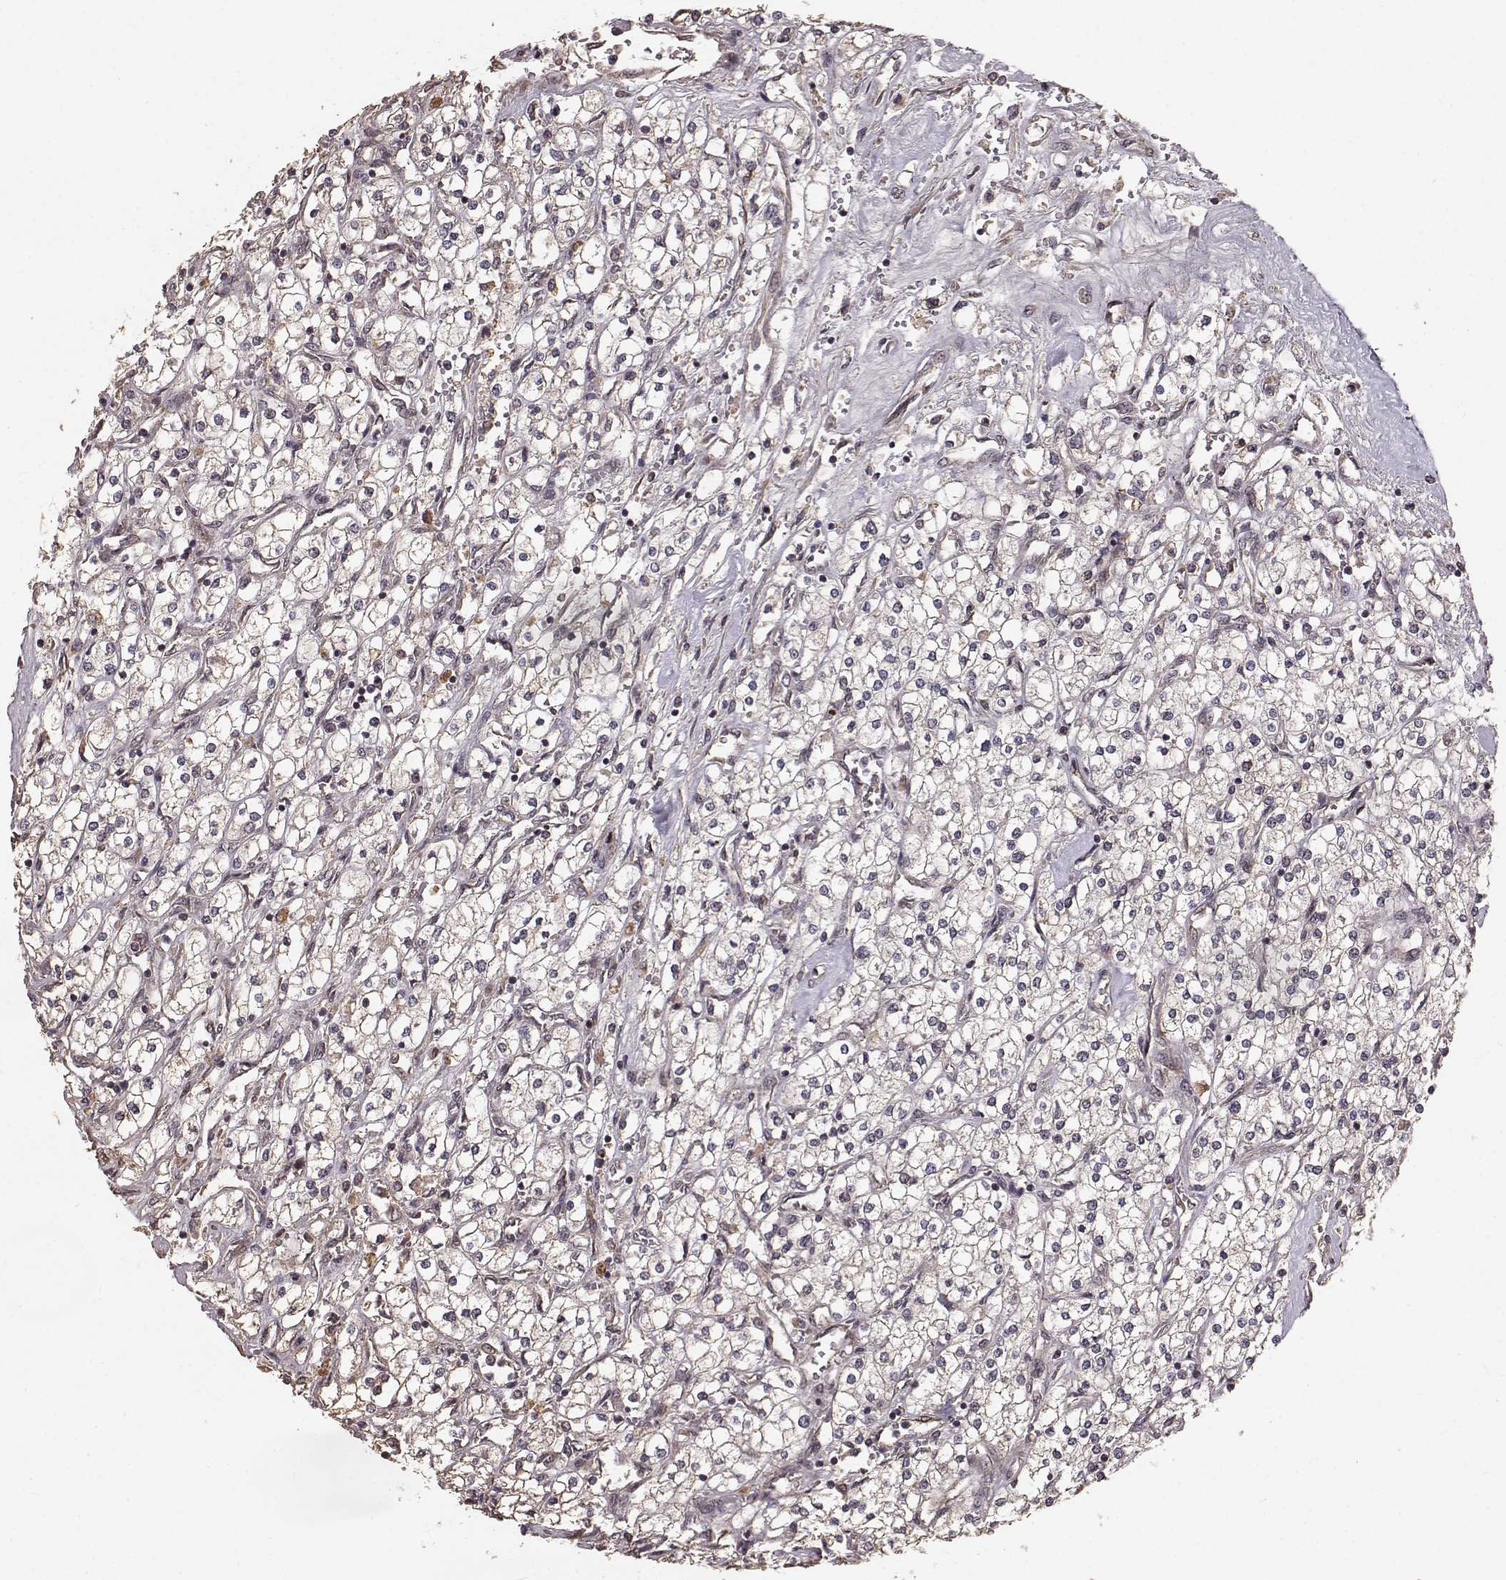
{"staining": {"intensity": "negative", "quantity": "none", "location": "none"}, "tissue": "renal cancer", "cell_type": "Tumor cells", "image_type": "cancer", "snomed": [{"axis": "morphology", "description": "Adenocarcinoma, NOS"}, {"axis": "topography", "description": "Kidney"}], "caption": "Renal cancer stained for a protein using immunohistochemistry exhibits no expression tumor cells.", "gene": "USP15", "patient": {"sex": "male", "age": 80}}